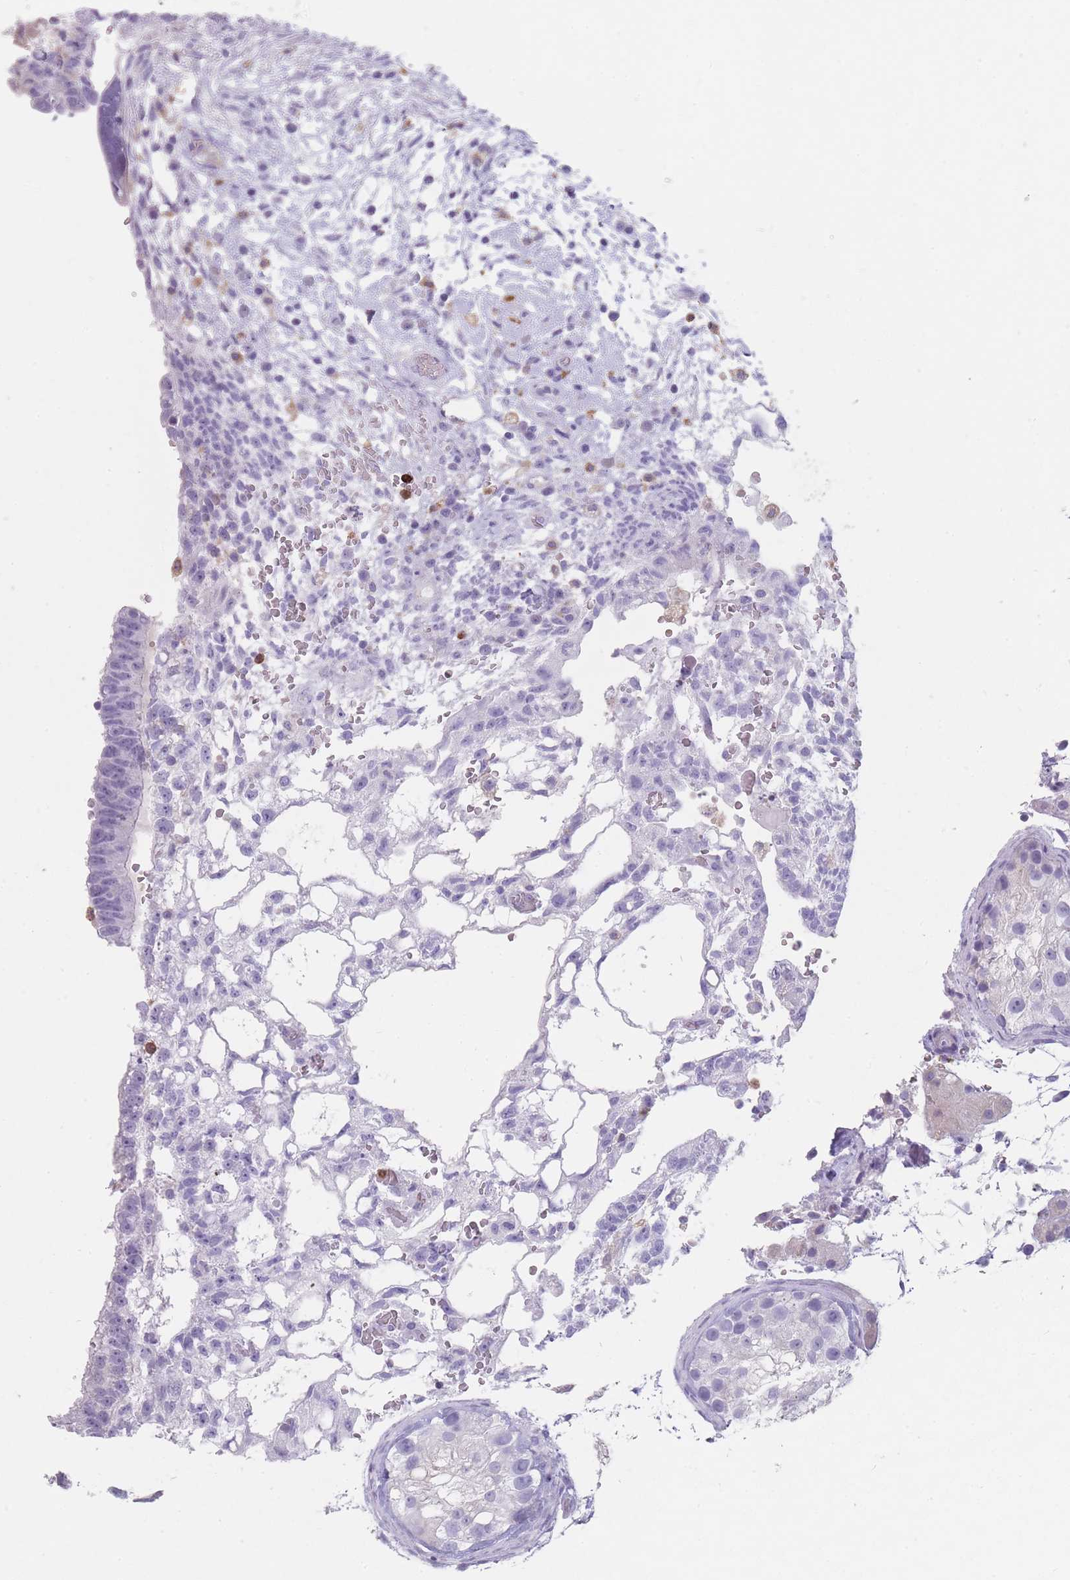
{"staining": {"intensity": "negative", "quantity": "none", "location": "none"}, "tissue": "testis cancer", "cell_type": "Tumor cells", "image_type": "cancer", "snomed": [{"axis": "morphology", "description": "Normal tissue, NOS"}, {"axis": "morphology", "description": "Carcinoma, Embryonal, NOS"}, {"axis": "topography", "description": "Testis"}], "caption": "There is no significant expression in tumor cells of testis cancer.", "gene": "CR1L", "patient": {"sex": "male", "age": 32}}